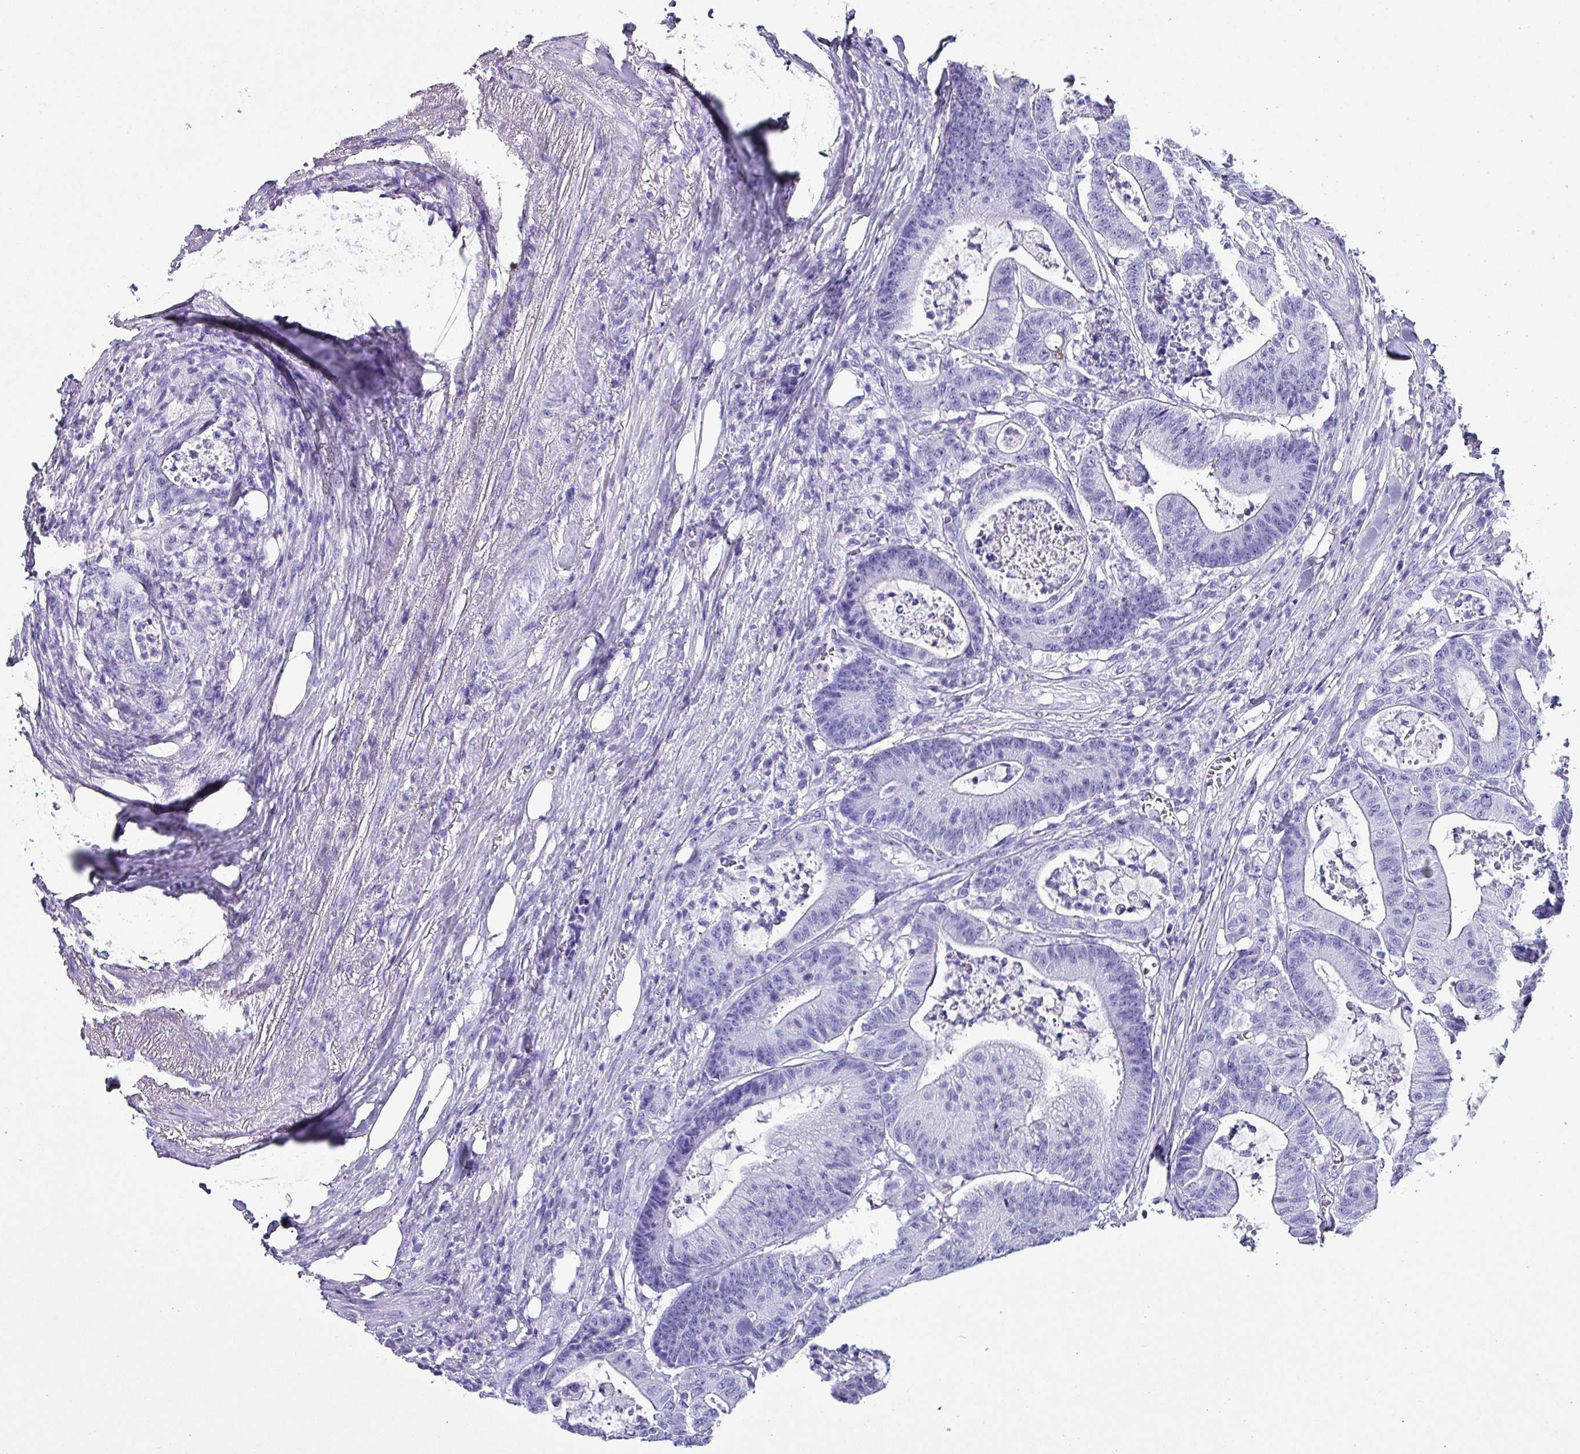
{"staining": {"intensity": "negative", "quantity": "none", "location": "none"}, "tissue": "colorectal cancer", "cell_type": "Tumor cells", "image_type": "cancer", "snomed": [{"axis": "morphology", "description": "Adenocarcinoma, NOS"}, {"axis": "topography", "description": "Colon"}], "caption": "Immunohistochemistry (IHC) histopathology image of human adenocarcinoma (colorectal) stained for a protein (brown), which shows no staining in tumor cells.", "gene": "KRT6C", "patient": {"sex": "female", "age": 84}}